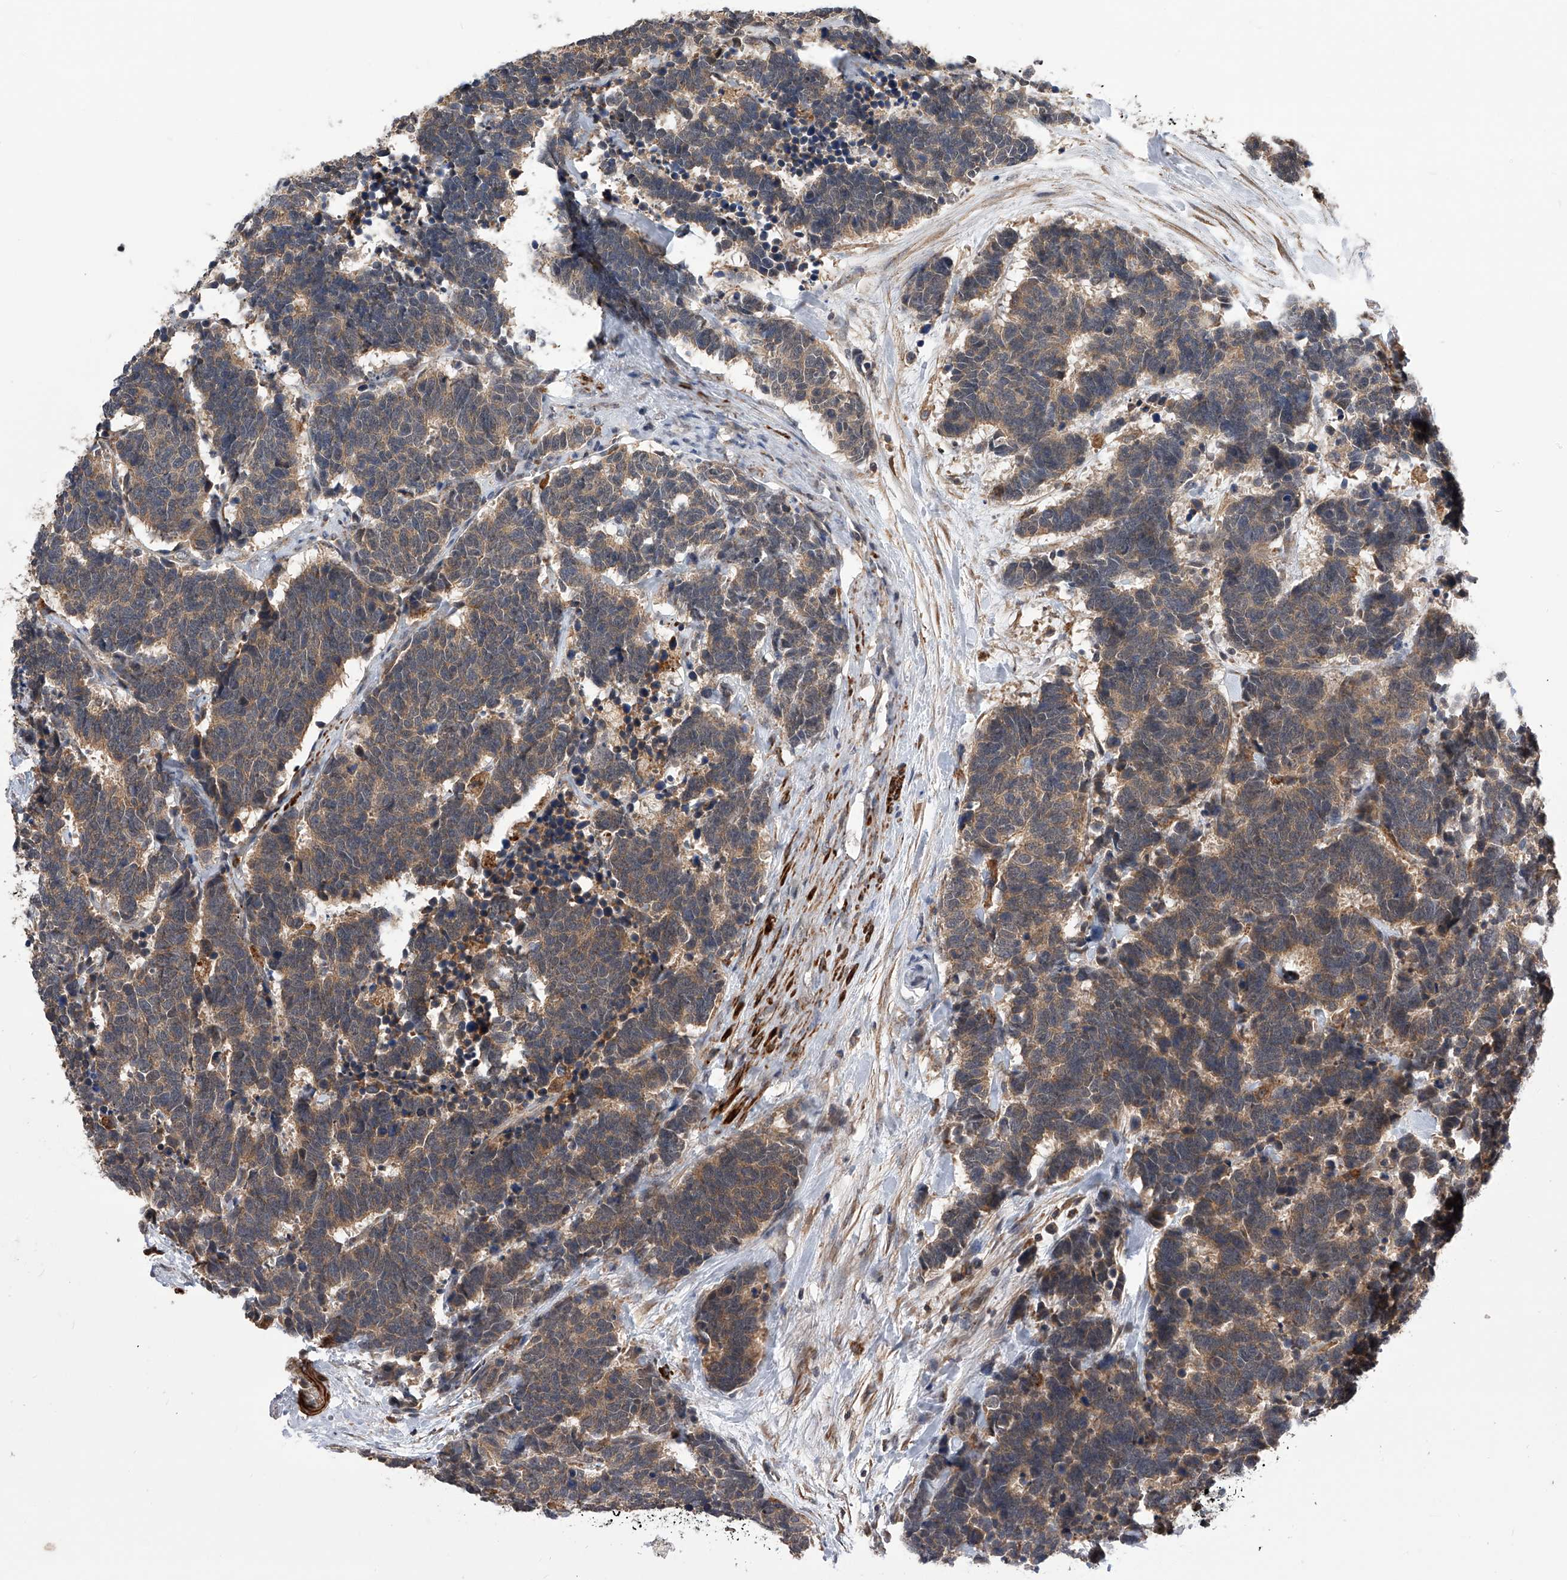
{"staining": {"intensity": "moderate", "quantity": ">75%", "location": "cytoplasmic/membranous"}, "tissue": "carcinoid", "cell_type": "Tumor cells", "image_type": "cancer", "snomed": [{"axis": "morphology", "description": "Carcinoma, NOS"}, {"axis": "morphology", "description": "Carcinoid, malignant, NOS"}, {"axis": "topography", "description": "Urinary bladder"}], "caption": "A brown stain labels moderate cytoplasmic/membranous positivity of a protein in human carcinoma tumor cells.", "gene": "SPOCK1", "patient": {"sex": "male", "age": 57}}